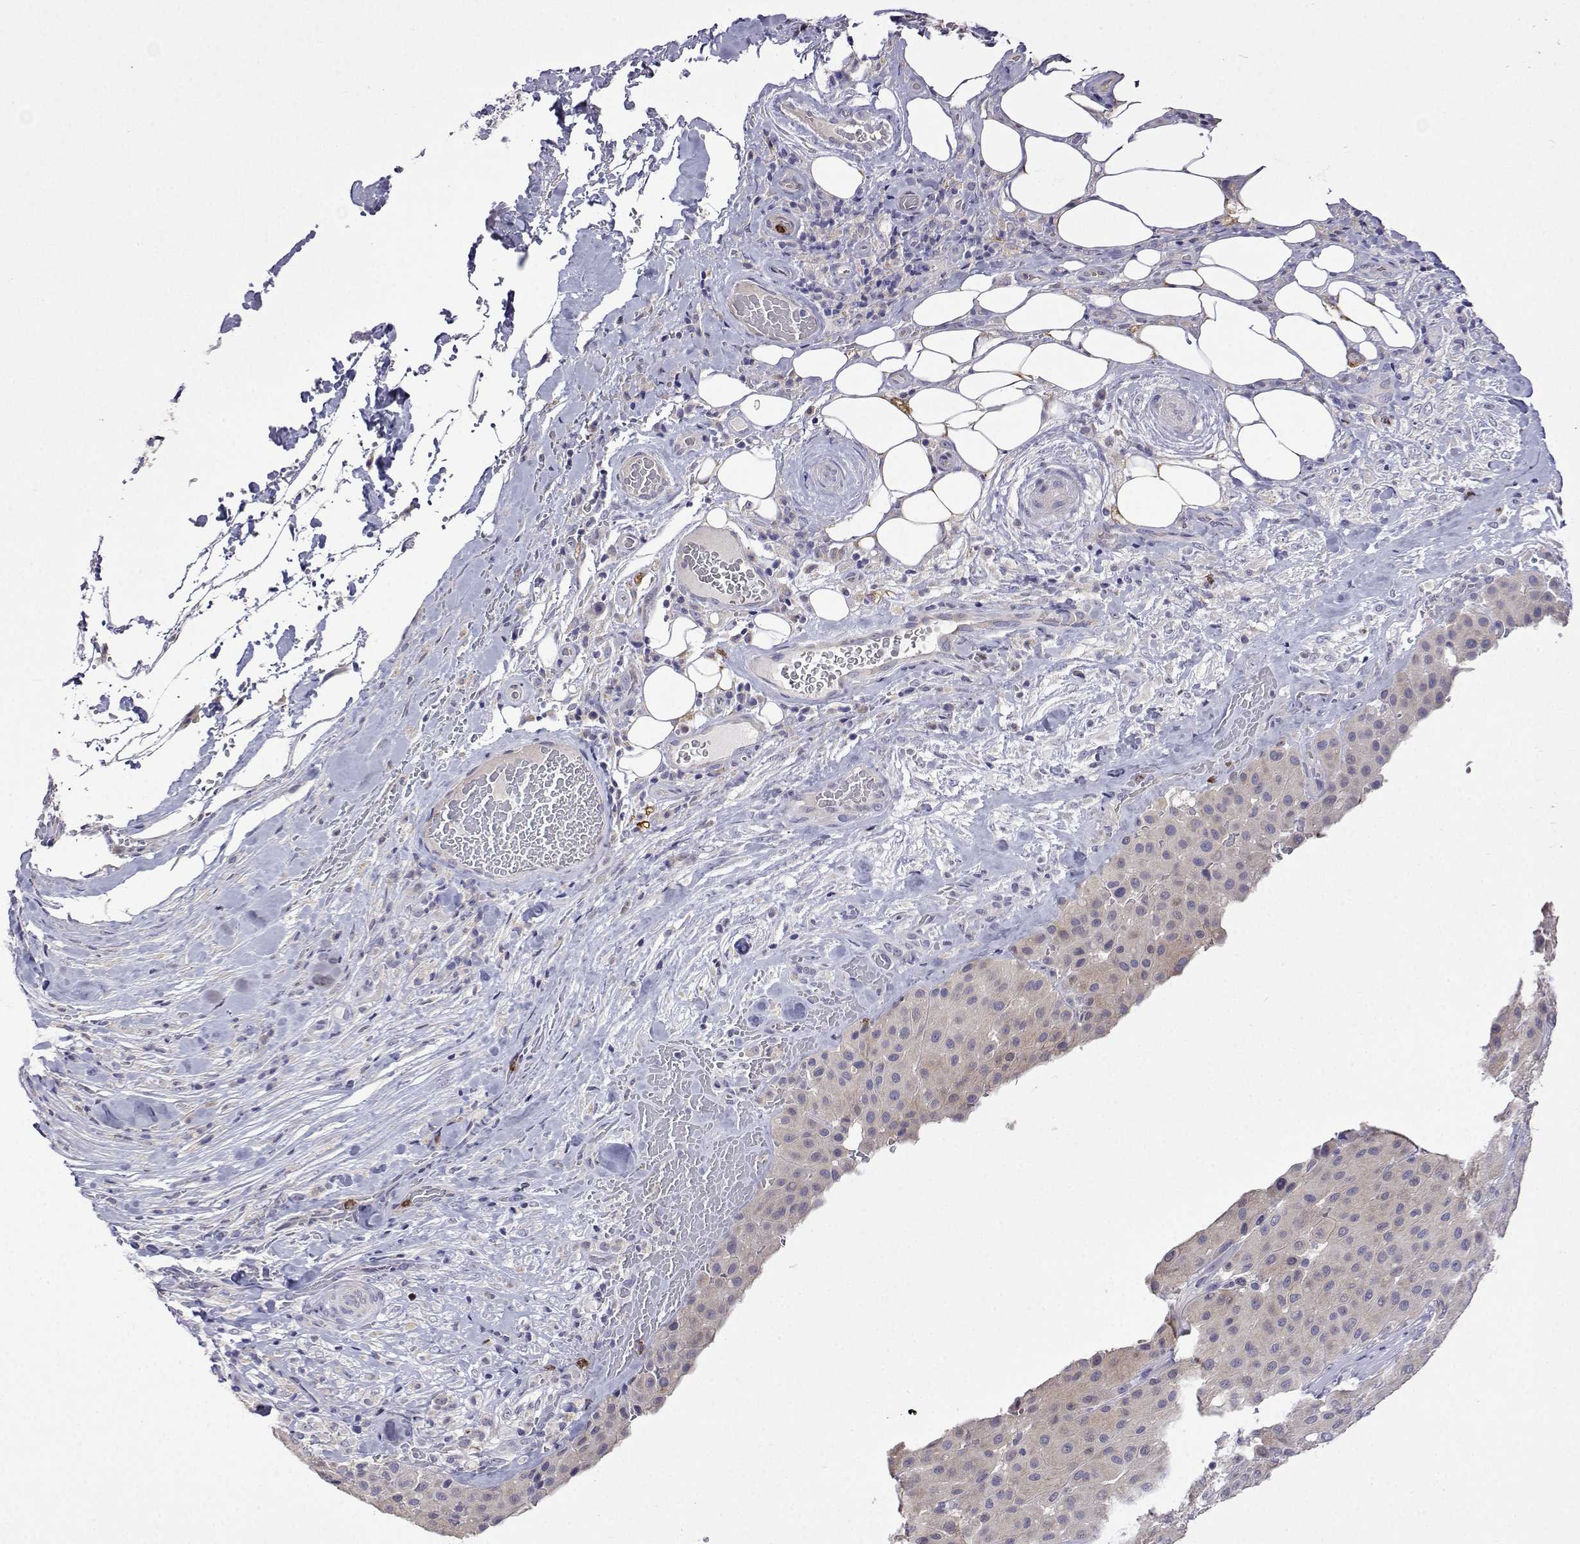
{"staining": {"intensity": "negative", "quantity": "none", "location": "none"}, "tissue": "melanoma", "cell_type": "Tumor cells", "image_type": "cancer", "snomed": [{"axis": "morphology", "description": "Malignant melanoma, Metastatic site"}, {"axis": "topography", "description": "Smooth muscle"}], "caption": "Immunohistochemistry micrograph of neoplastic tissue: malignant melanoma (metastatic site) stained with DAB (3,3'-diaminobenzidine) demonstrates no significant protein expression in tumor cells.", "gene": "SULT2A1", "patient": {"sex": "male", "age": 41}}